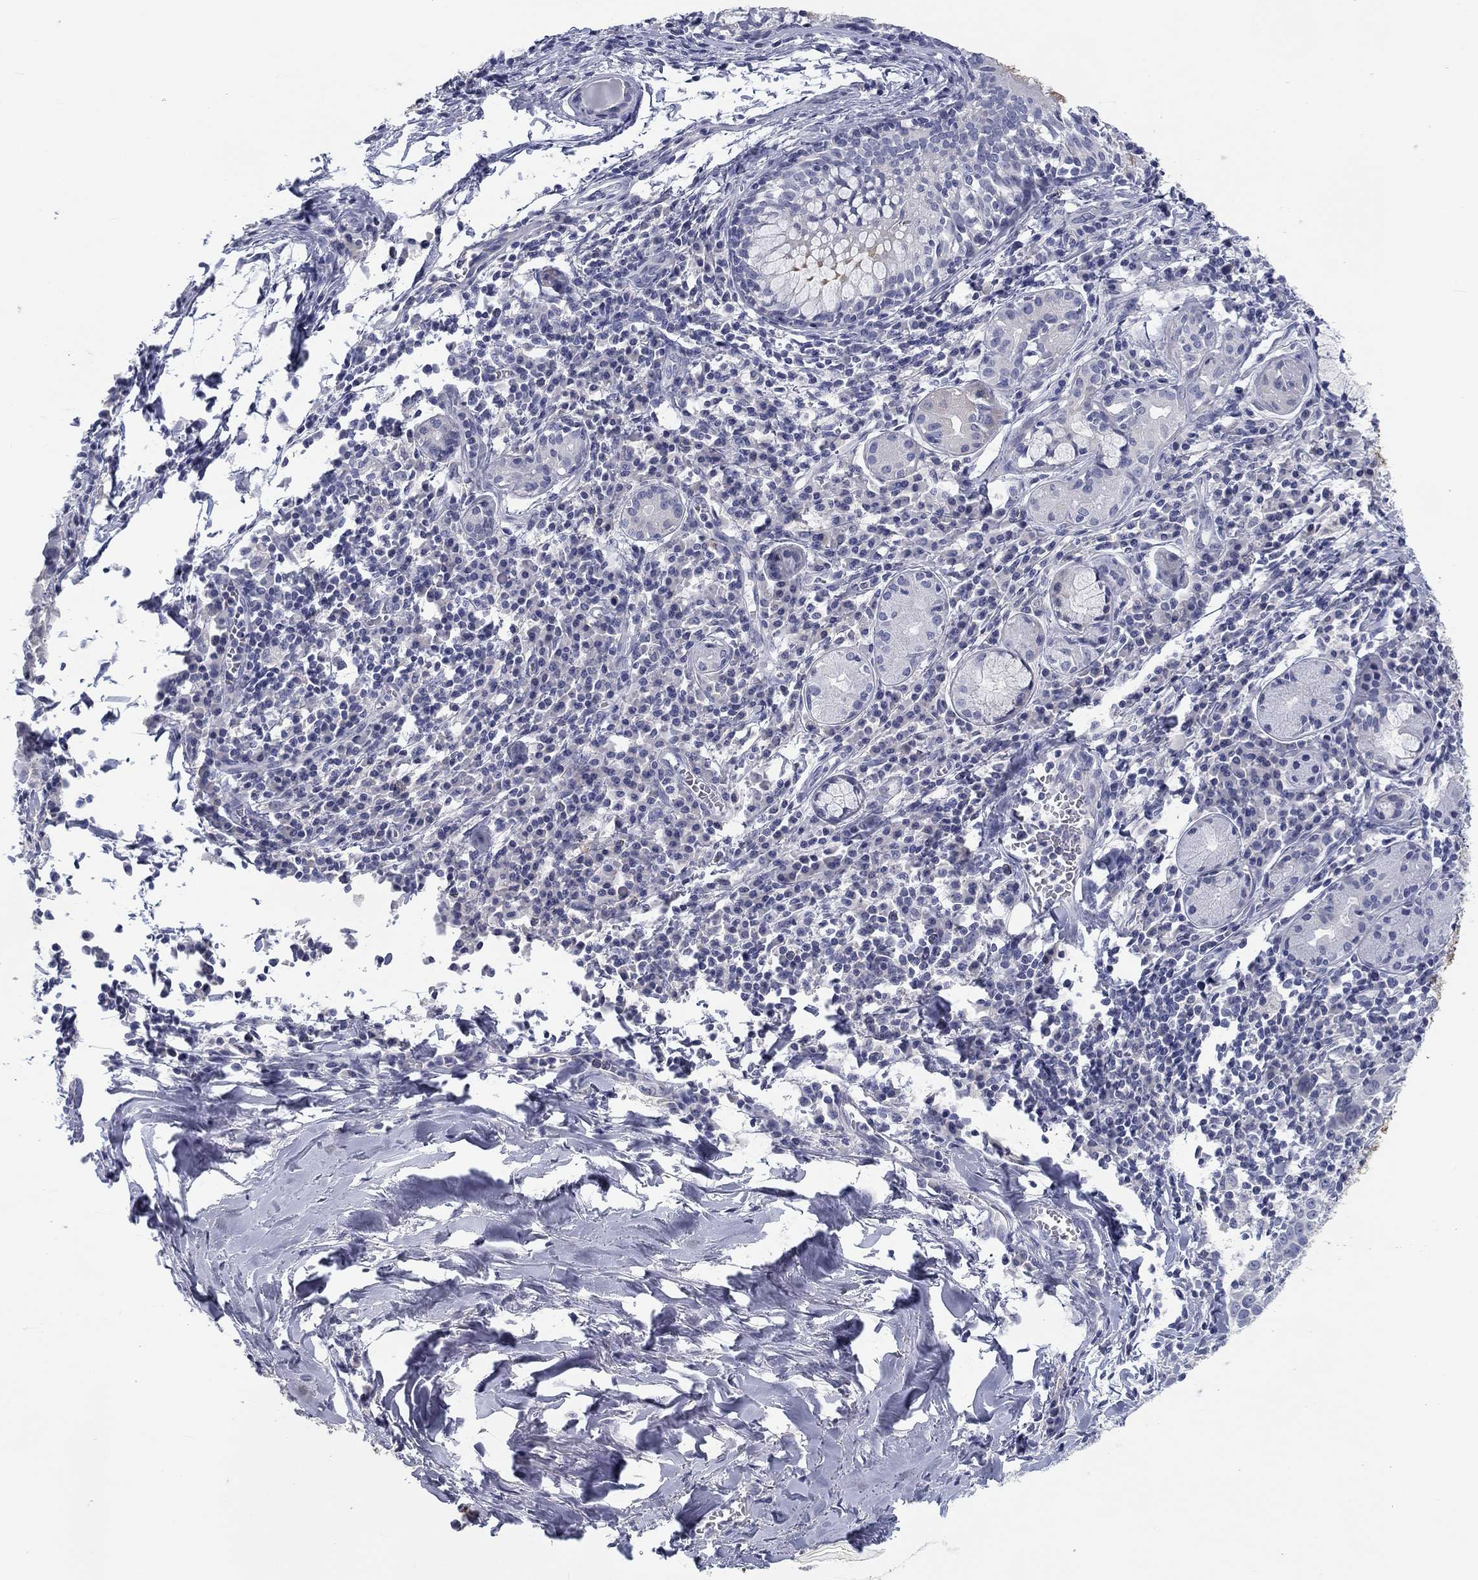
{"staining": {"intensity": "negative", "quantity": "none", "location": "none"}, "tissue": "lung cancer", "cell_type": "Tumor cells", "image_type": "cancer", "snomed": [{"axis": "morphology", "description": "Squamous cell carcinoma, NOS"}, {"axis": "topography", "description": "Lung"}], "caption": "Tumor cells are negative for brown protein staining in lung squamous cell carcinoma.", "gene": "CALB1", "patient": {"sex": "male", "age": 57}}